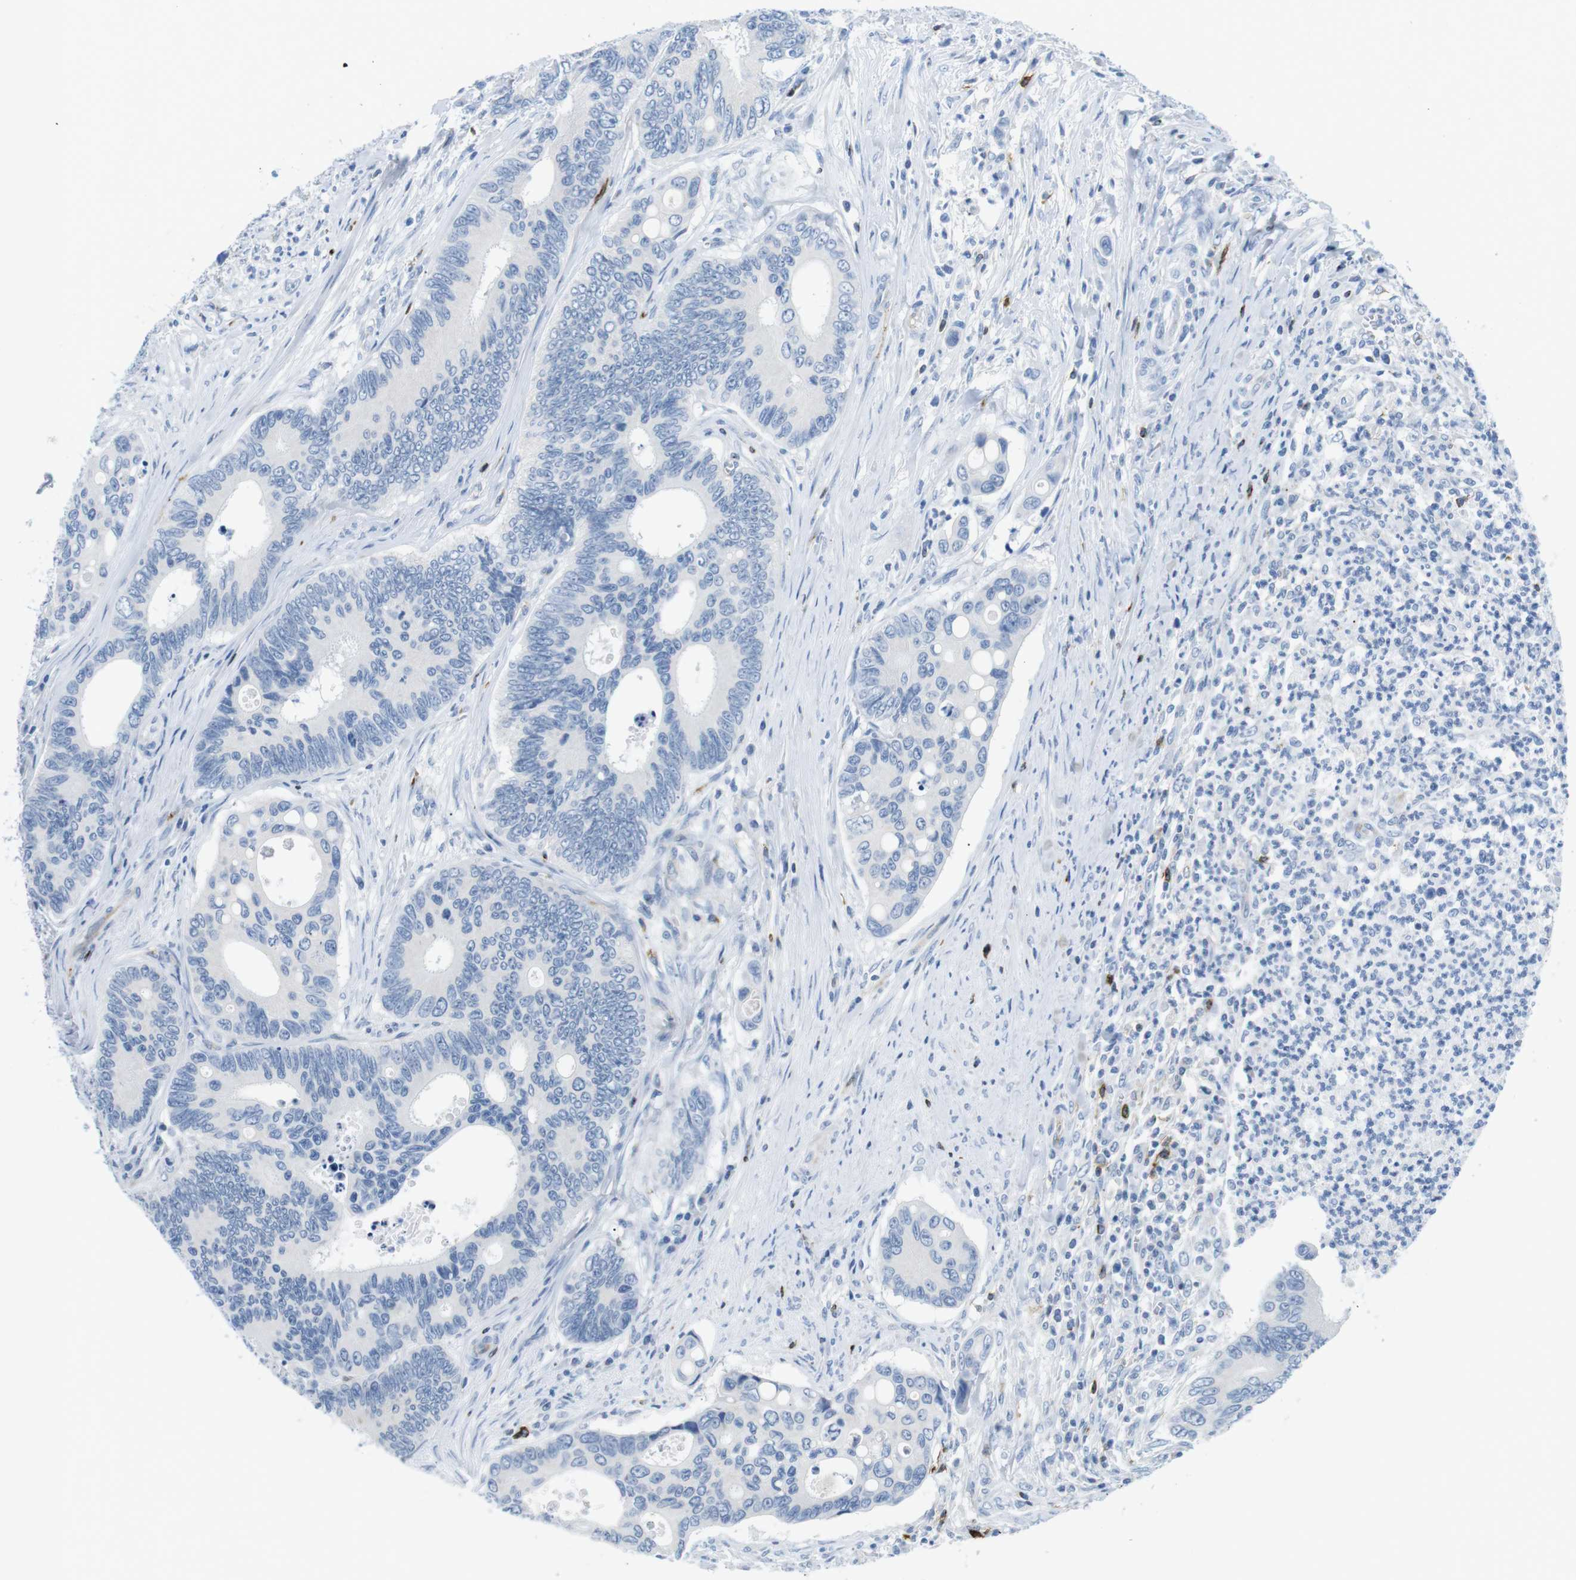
{"staining": {"intensity": "negative", "quantity": "none", "location": "none"}, "tissue": "colorectal cancer", "cell_type": "Tumor cells", "image_type": "cancer", "snomed": [{"axis": "morphology", "description": "Inflammation, NOS"}, {"axis": "morphology", "description": "Adenocarcinoma, NOS"}, {"axis": "topography", "description": "Colon"}], "caption": "Photomicrograph shows no protein positivity in tumor cells of adenocarcinoma (colorectal) tissue.", "gene": "TNFRSF4", "patient": {"sex": "male", "age": 72}}